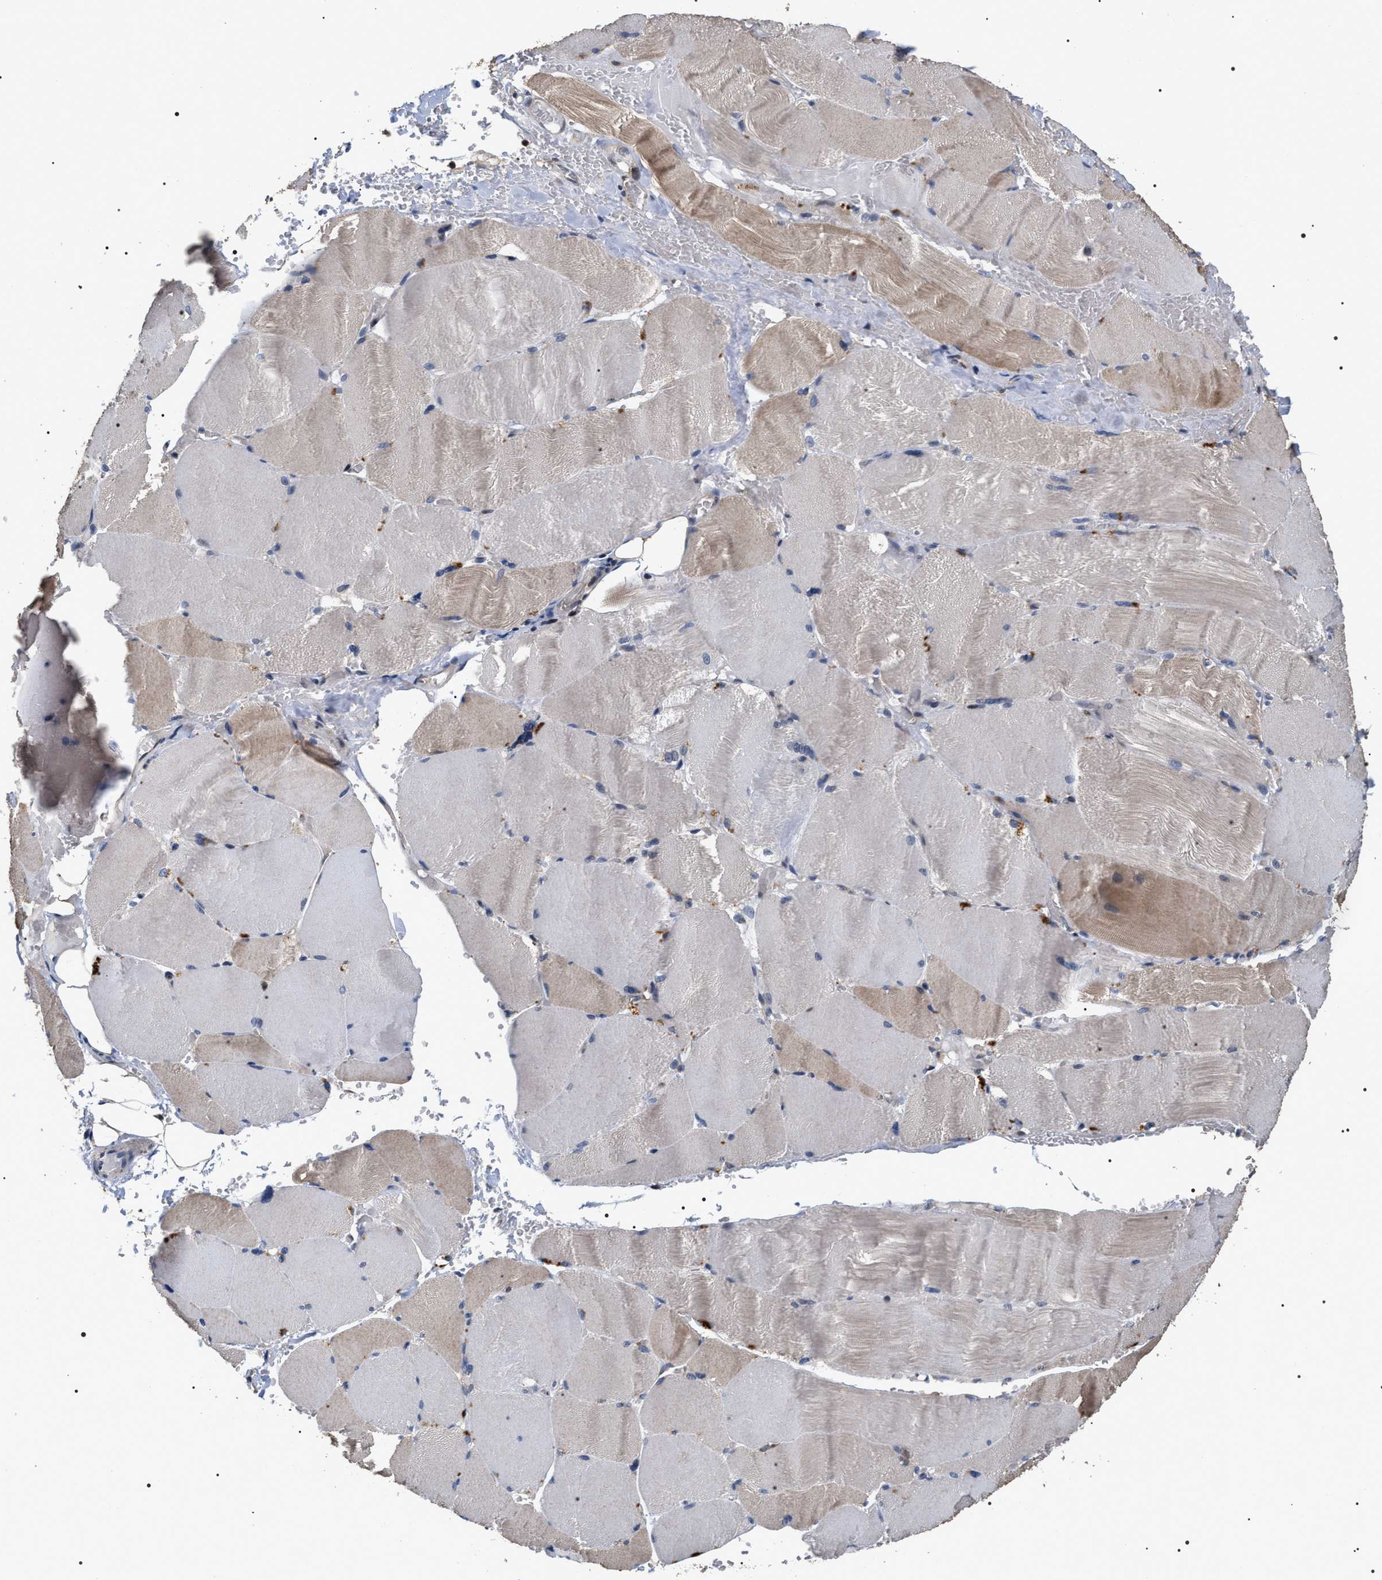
{"staining": {"intensity": "weak", "quantity": "25%-75%", "location": "cytoplasmic/membranous"}, "tissue": "skeletal muscle", "cell_type": "Myocytes", "image_type": "normal", "snomed": [{"axis": "morphology", "description": "Normal tissue, NOS"}, {"axis": "topography", "description": "Skin"}, {"axis": "topography", "description": "Skeletal muscle"}], "caption": "Immunohistochemistry (DAB) staining of unremarkable skeletal muscle reveals weak cytoplasmic/membranous protein staining in approximately 25%-75% of myocytes.", "gene": "UPF3A", "patient": {"sex": "male", "age": 83}}